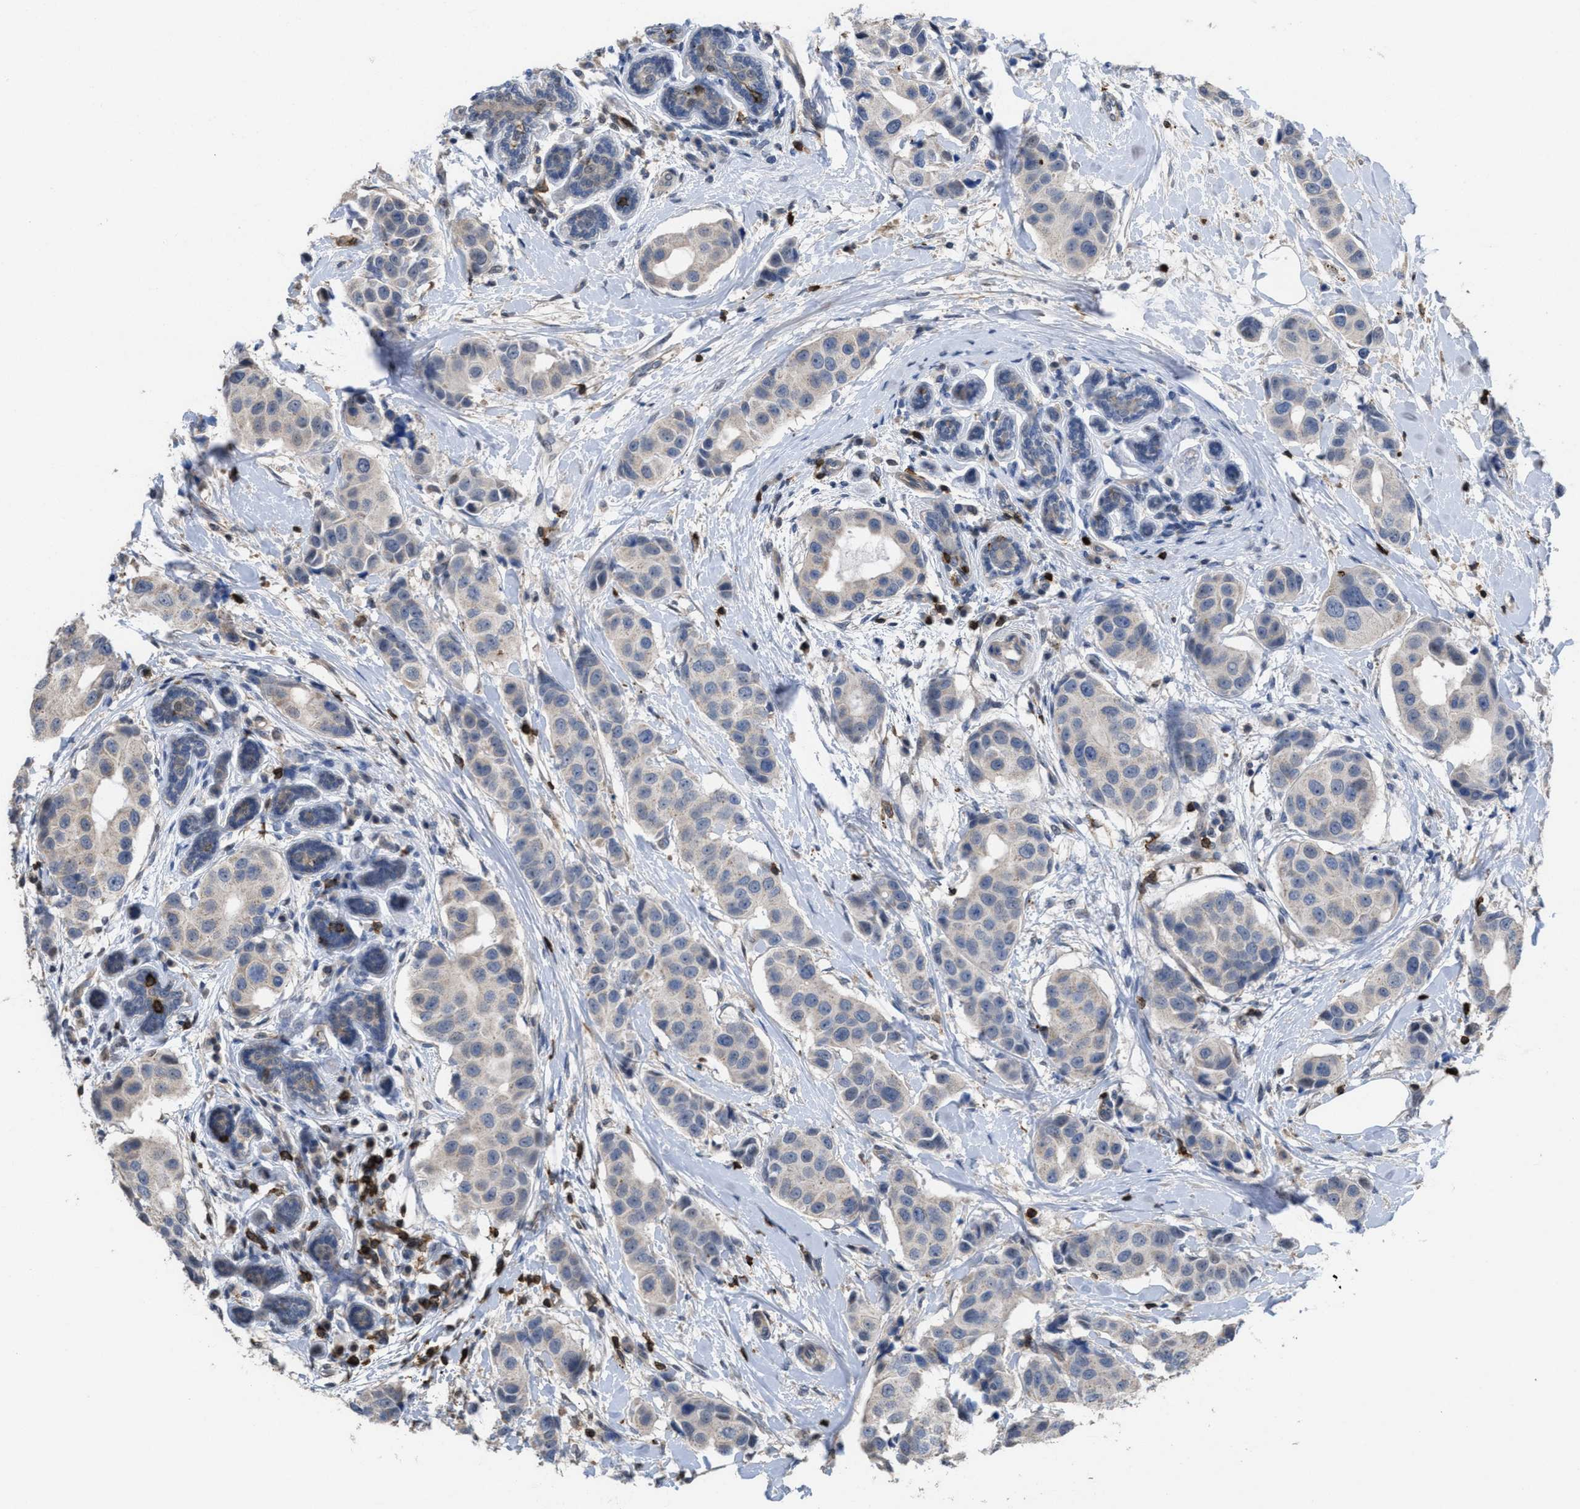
{"staining": {"intensity": "negative", "quantity": "none", "location": "none"}, "tissue": "breast cancer", "cell_type": "Tumor cells", "image_type": "cancer", "snomed": [{"axis": "morphology", "description": "Normal tissue, NOS"}, {"axis": "morphology", "description": "Duct carcinoma"}, {"axis": "topography", "description": "Breast"}], "caption": "Immunohistochemical staining of human breast cancer (invasive ductal carcinoma) displays no significant positivity in tumor cells.", "gene": "PTPRE", "patient": {"sex": "female", "age": 39}}